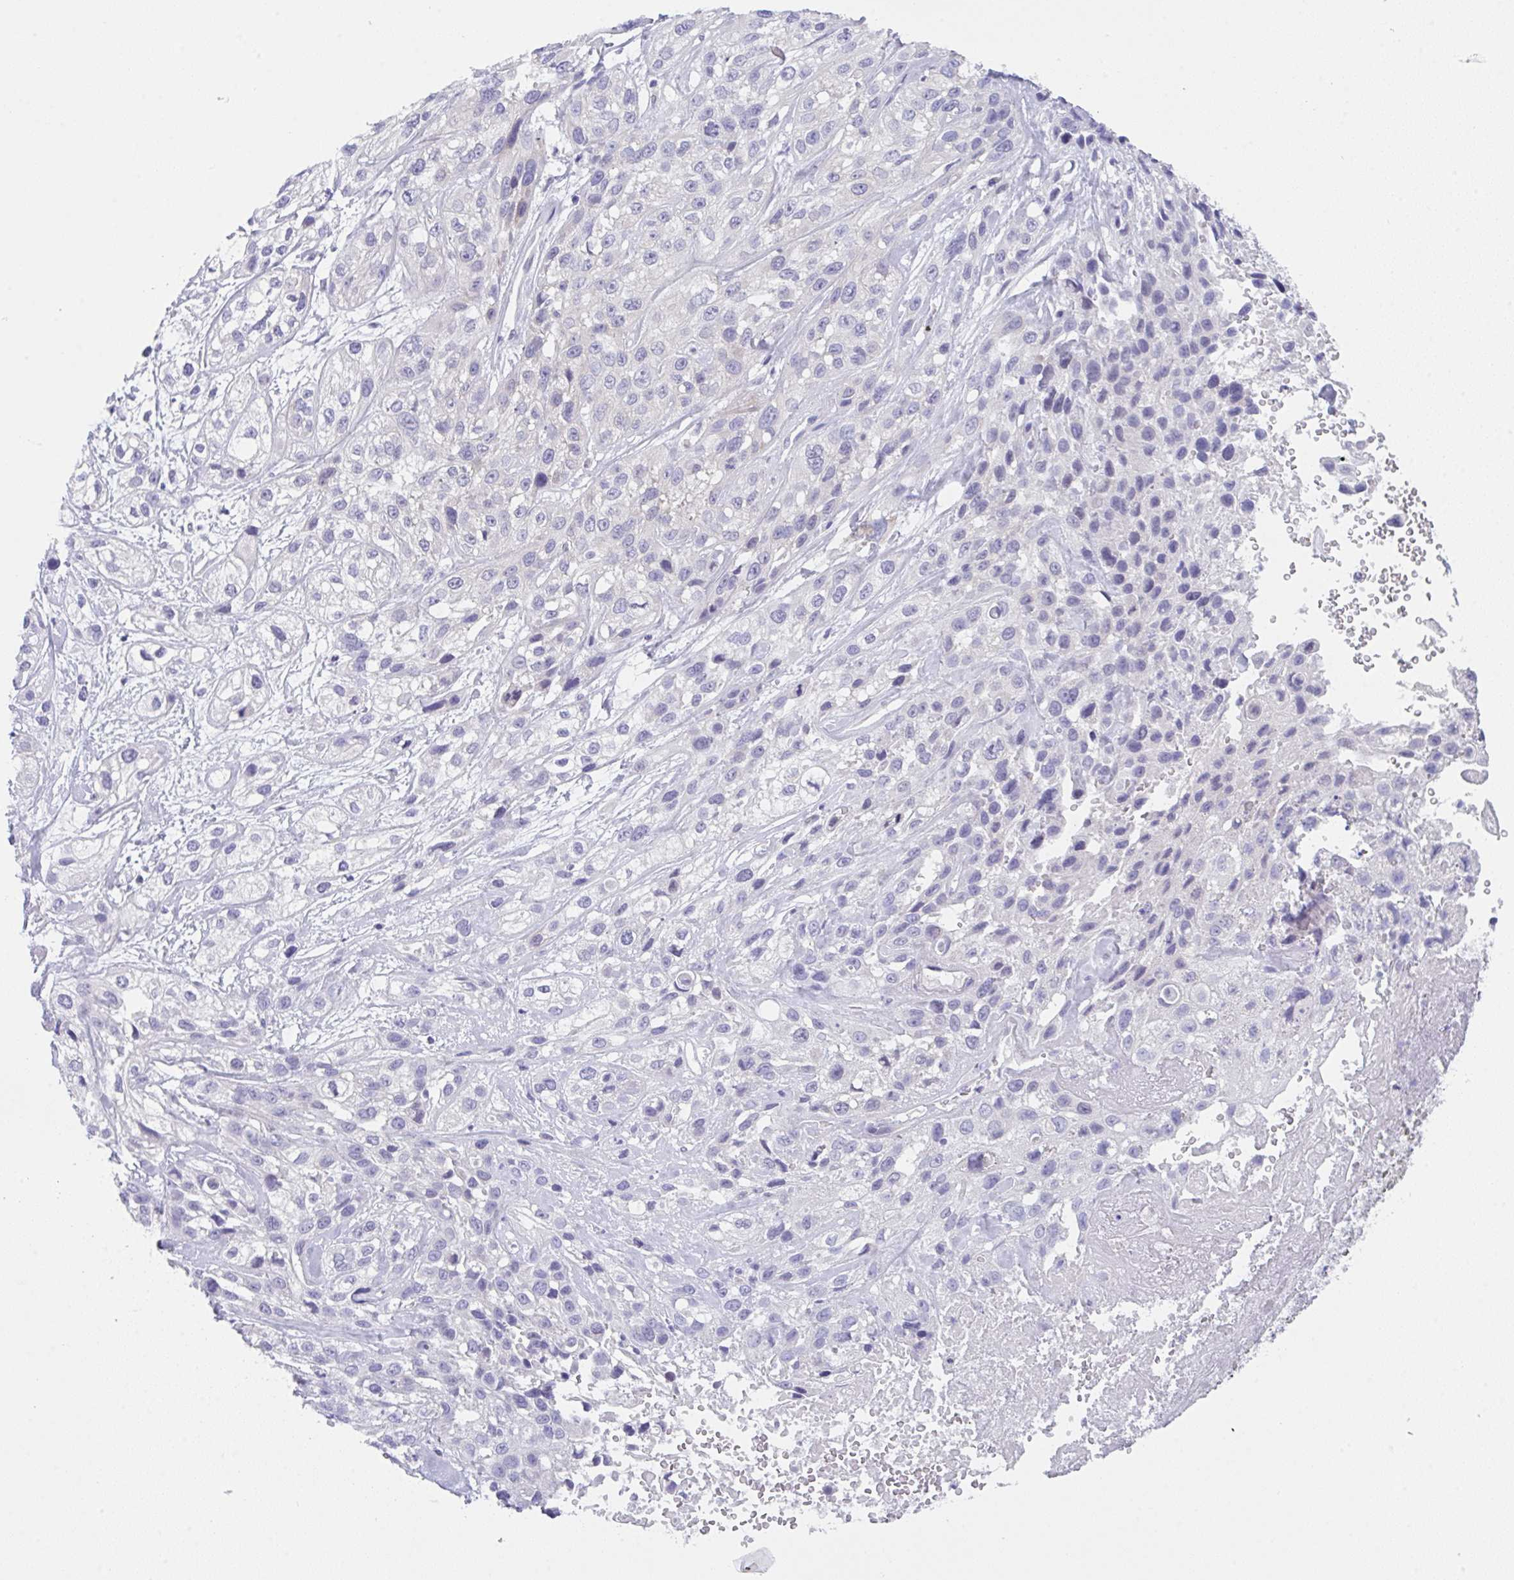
{"staining": {"intensity": "negative", "quantity": "none", "location": "none"}, "tissue": "skin cancer", "cell_type": "Tumor cells", "image_type": "cancer", "snomed": [{"axis": "morphology", "description": "Squamous cell carcinoma, NOS"}, {"axis": "topography", "description": "Skin"}], "caption": "Micrograph shows no protein expression in tumor cells of skin cancer (squamous cell carcinoma) tissue.", "gene": "TRAF4", "patient": {"sex": "male", "age": 82}}